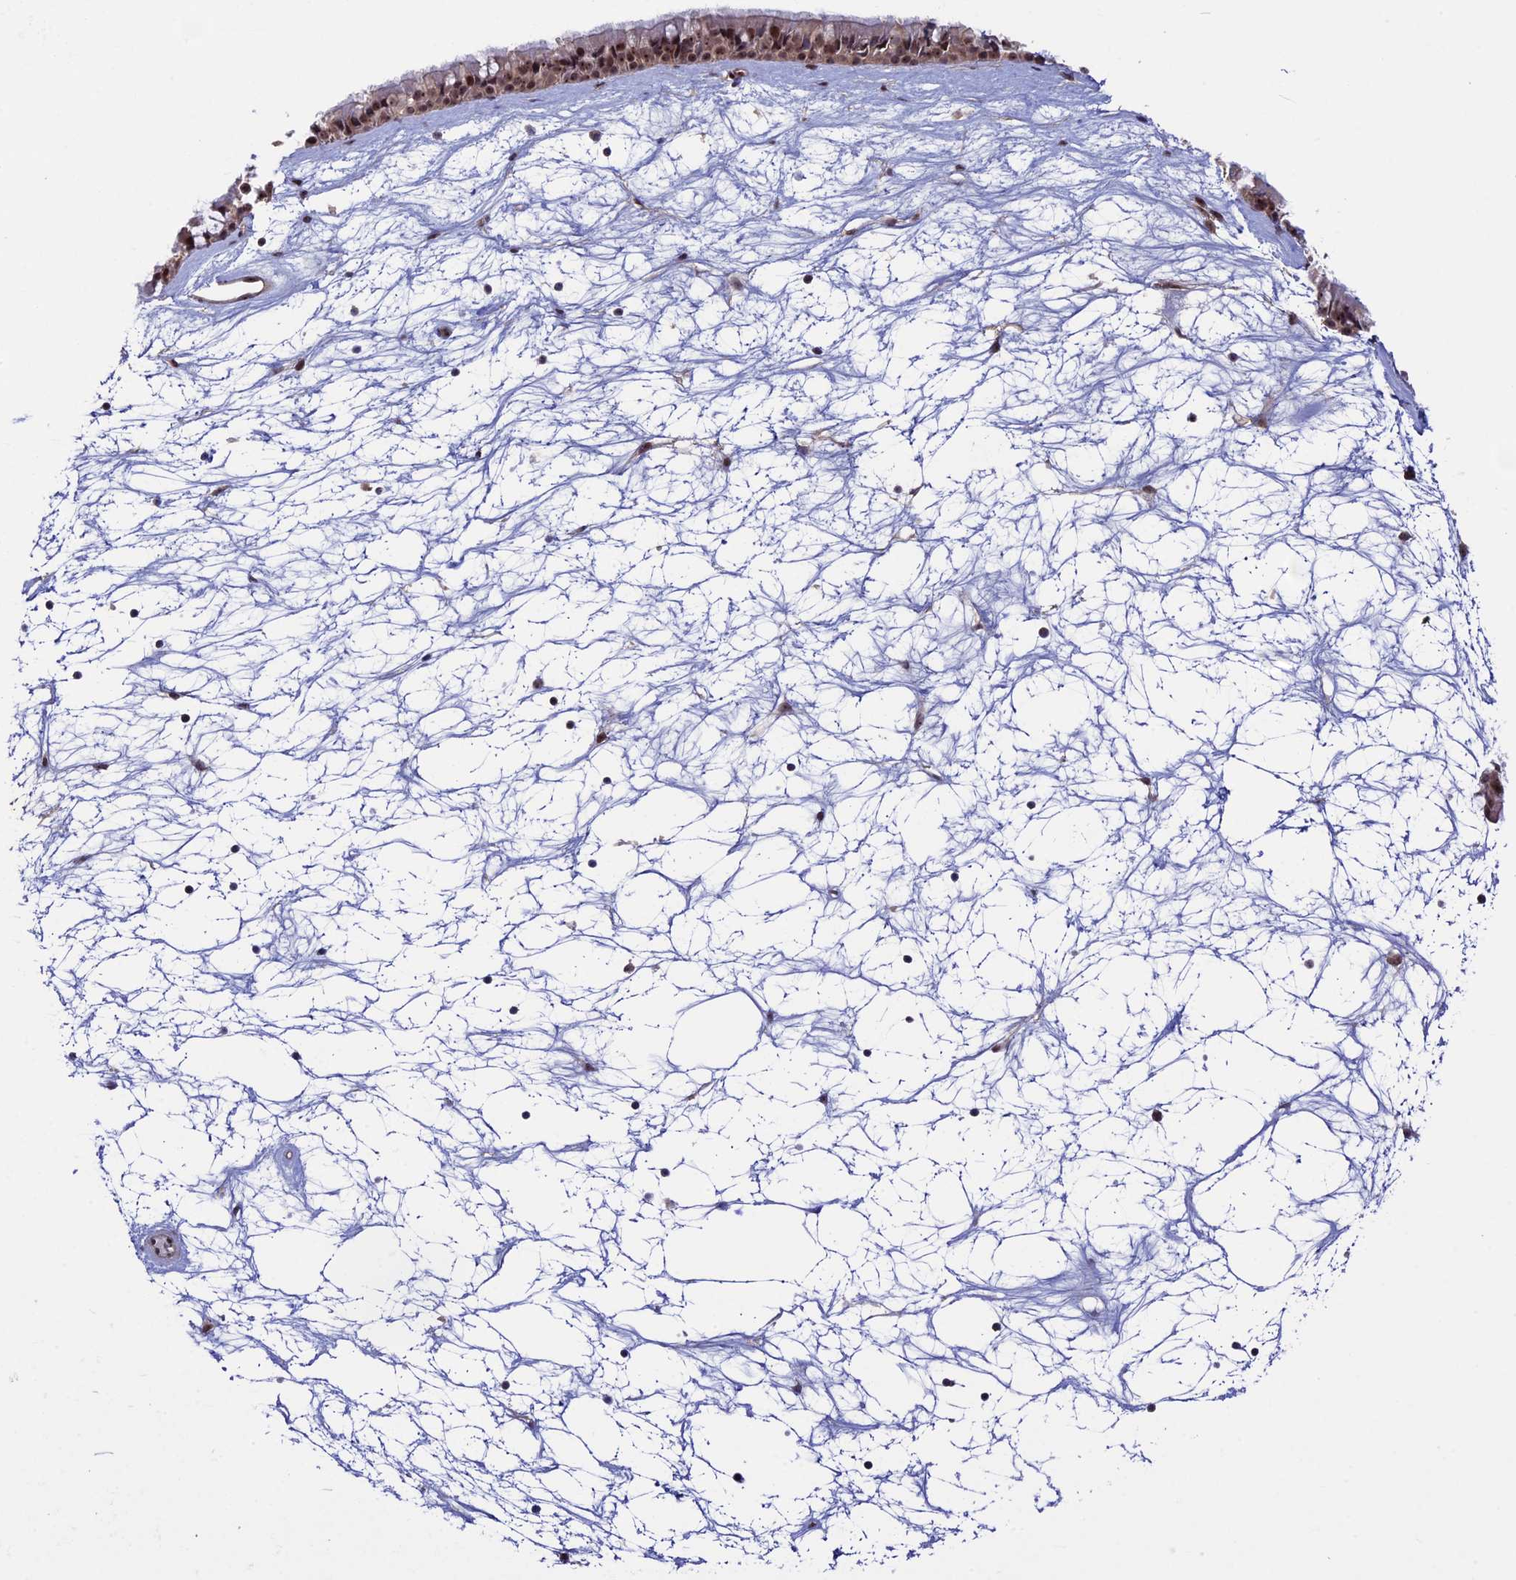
{"staining": {"intensity": "moderate", "quantity": ">75%", "location": "nuclear"}, "tissue": "nasopharynx", "cell_type": "Respiratory epithelial cells", "image_type": "normal", "snomed": [{"axis": "morphology", "description": "Normal tissue, NOS"}, {"axis": "topography", "description": "Nasopharynx"}], "caption": "A high-resolution micrograph shows IHC staining of unremarkable nasopharynx, which exhibits moderate nuclear staining in approximately >75% of respiratory epithelial cells.", "gene": "CCDC86", "patient": {"sex": "male", "age": 64}}